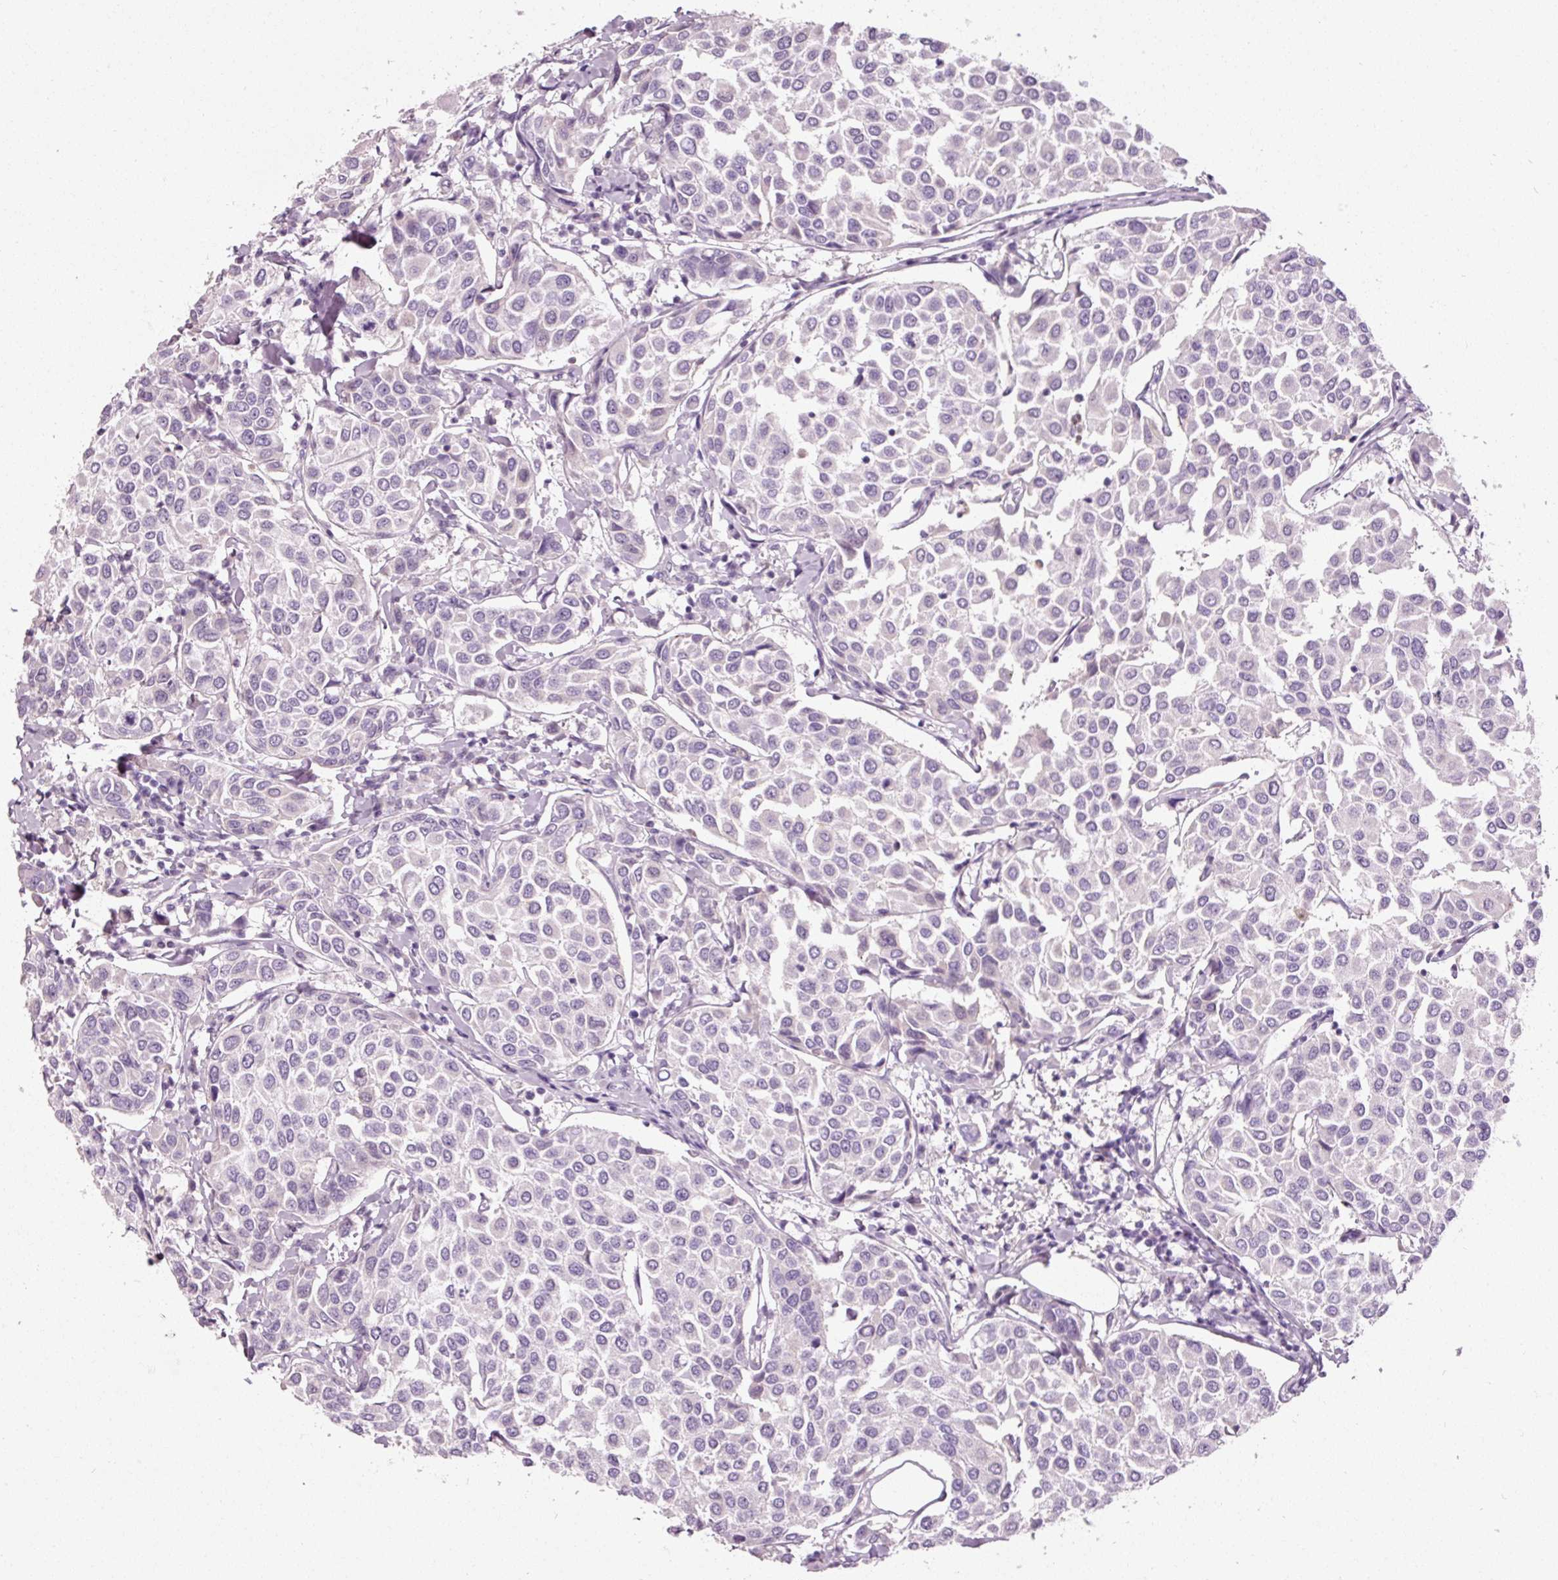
{"staining": {"intensity": "negative", "quantity": "none", "location": "none"}, "tissue": "breast cancer", "cell_type": "Tumor cells", "image_type": "cancer", "snomed": [{"axis": "morphology", "description": "Duct carcinoma"}, {"axis": "topography", "description": "Breast"}], "caption": "Breast cancer stained for a protein using immunohistochemistry (IHC) reveals no positivity tumor cells.", "gene": "MUC5AC", "patient": {"sex": "female", "age": 55}}